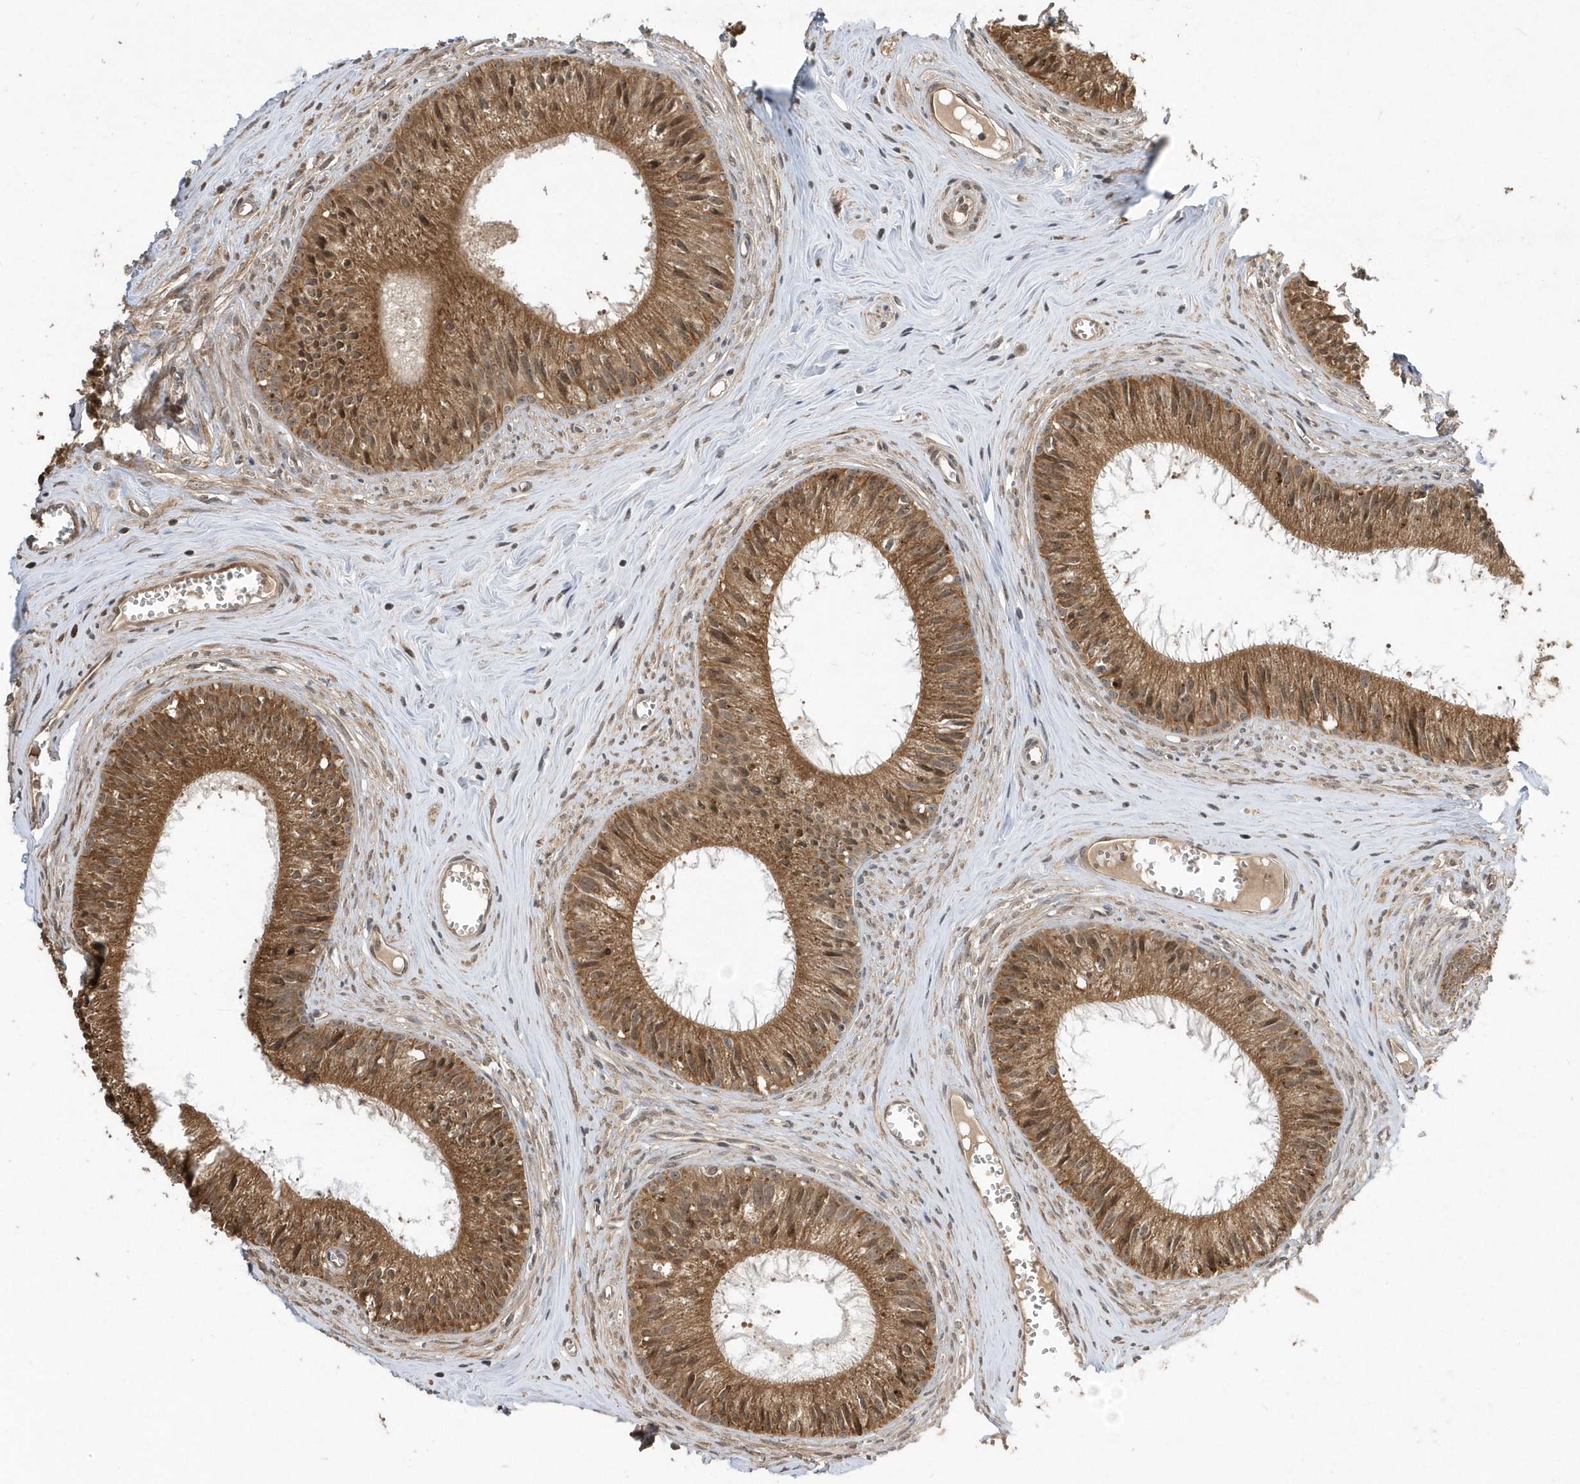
{"staining": {"intensity": "moderate", "quantity": ">75%", "location": "cytoplasmic/membranous"}, "tissue": "epididymis", "cell_type": "Glandular cells", "image_type": "normal", "snomed": [{"axis": "morphology", "description": "Normal tissue, NOS"}, {"axis": "topography", "description": "Epididymis"}], "caption": "Protein staining of benign epididymis exhibits moderate cytoplasmic/membranous staining in approximately >75% of glandular cells.", "gene": "WASHC5", "patient": {"sex": "male", "age": 36}}